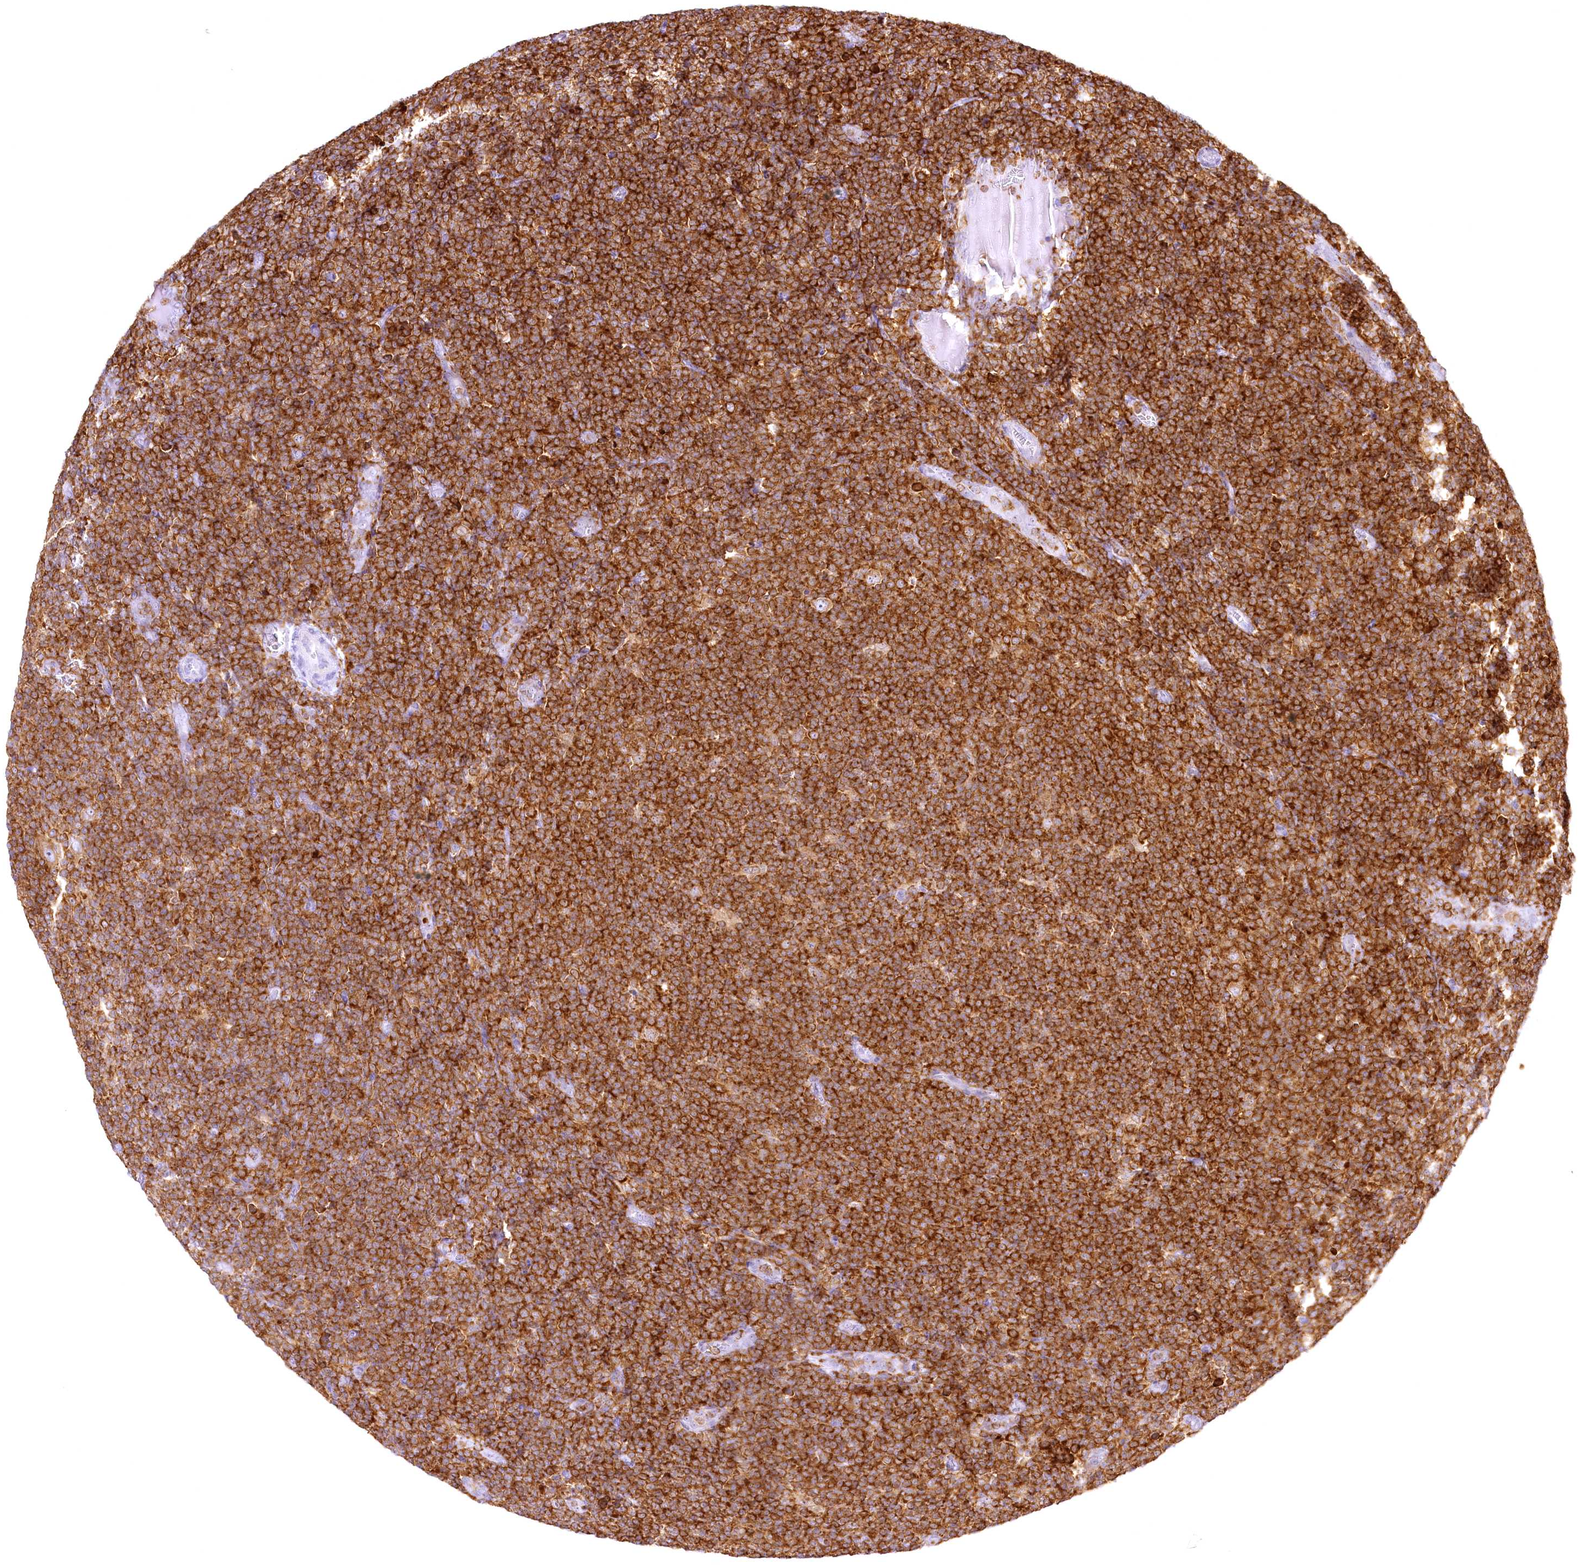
{"staining": {"intensity": "moderate", "quantity": ">75%", "location": "cytoplasmic/membranous"}, "tissue": "lymphoma", "cell_type": "Tumor cells", "image_type": "cancer", "snomed": [{"axis": "morphology", "description": "Hodgkin's disease, NOS"}, {"axis": "topography", "description": "Lymph node"}], "caption": "This histopathology image exhibits immunohistochemistry (IHC) staining of human lymphoma, with medium moderate cytoplasmic/membranous expression in about >75% of tumor cells.", "gene": "DOCK2", "patient": {"sex": "female", "age": 57}}